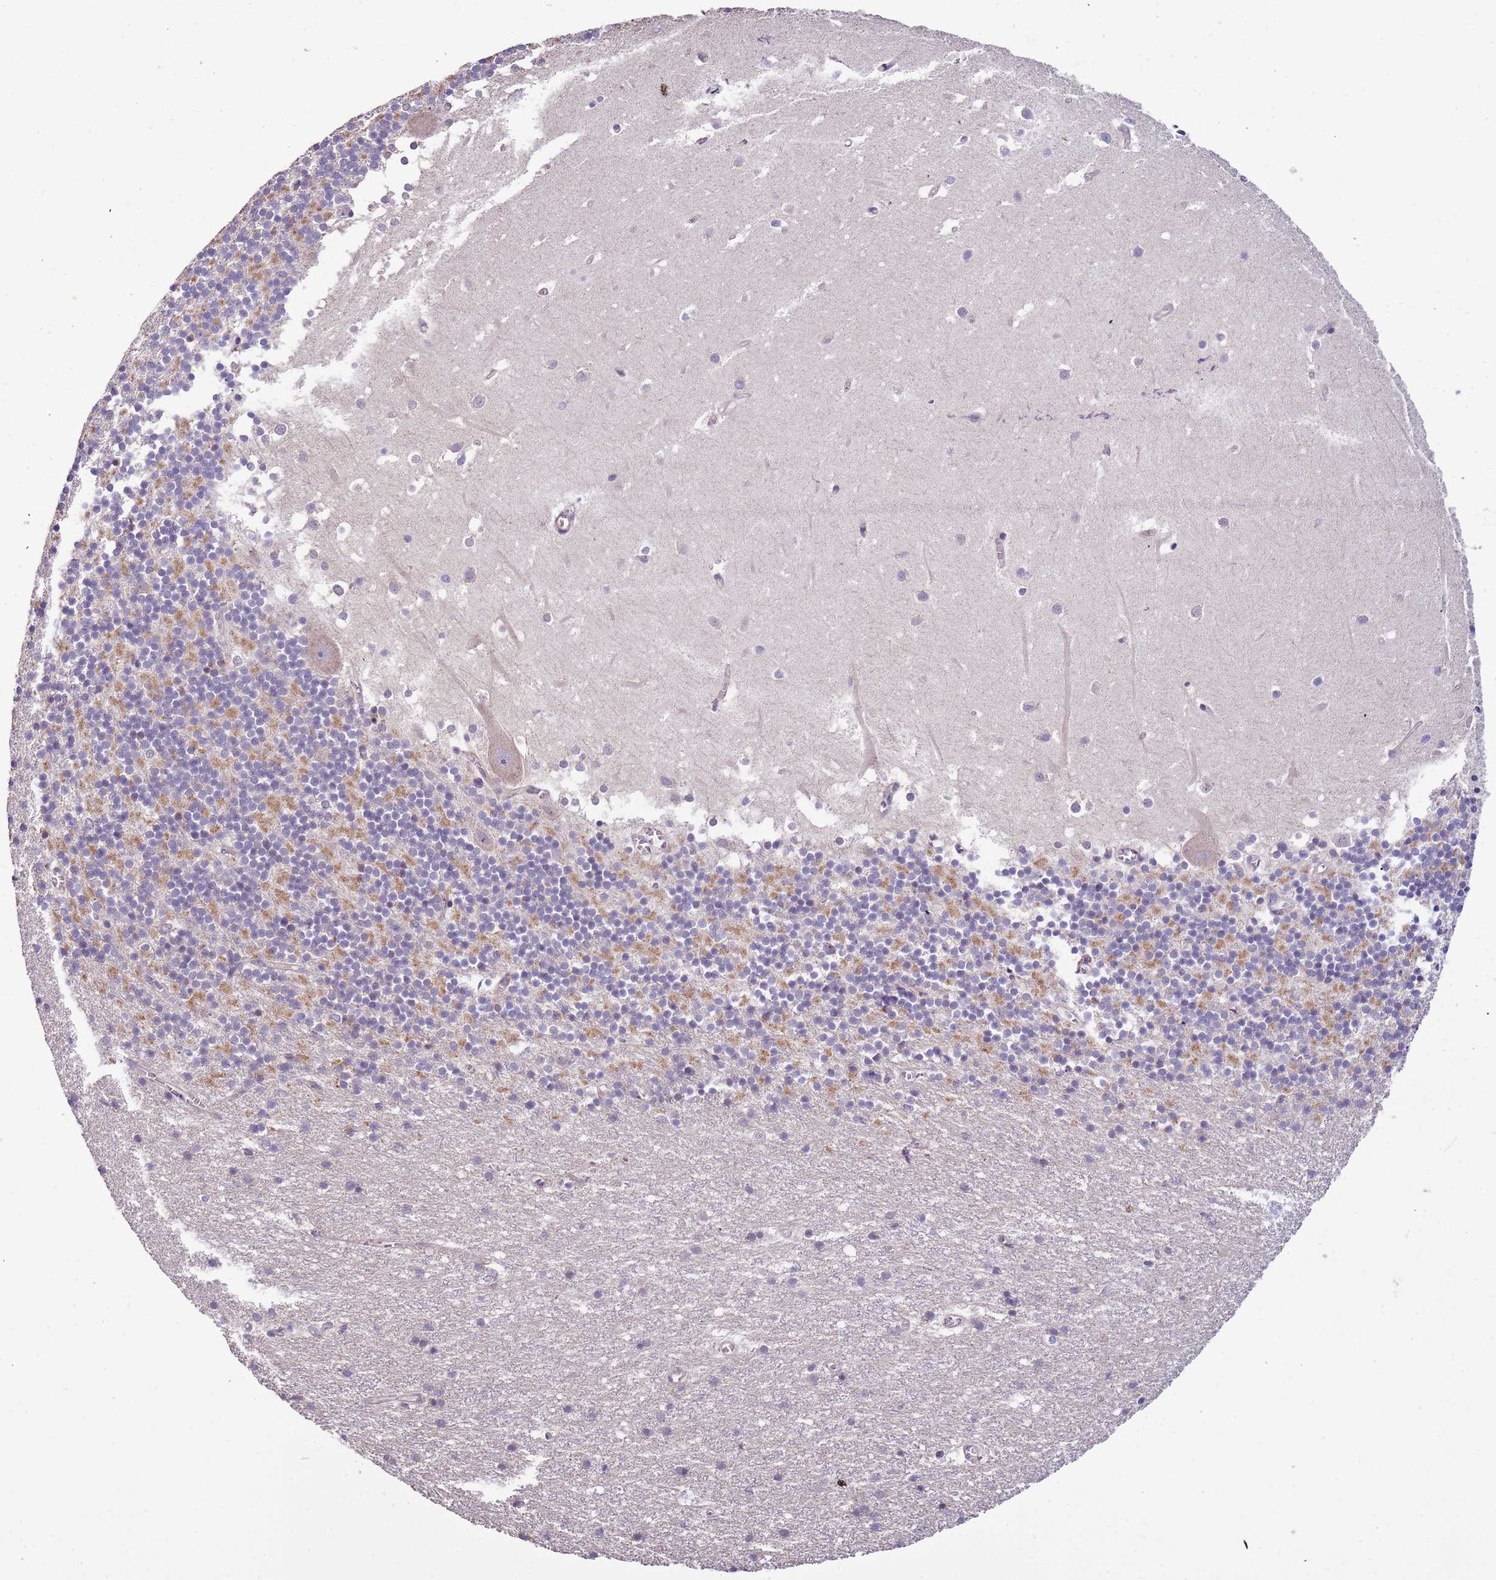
{"staining": {"intensity": "negative", "quantity": "none", "location": "none"}, "tissue": "cerebellum", "cell_type": "Cells in granular layer", "image_type": "normal", "snomed": [{"axis": "morphology", "description": "Normal tissue, NOS"}, {"axis": "topography", "description": "Cerebellum"}], "caption": "Immunohistochemistry (IHC) photomicrograph of unremarkable human cerebellum stained for a protein (brown), which reveals no staining in cells in granular layer. Brightfield microscopy of immunohistochemistry (IHC) stained with DAB (brown) and hematoxylin (blue), captured at high magnification.", "gene": "LAMB4", "patient": {"sex": "male", "age": 54}}